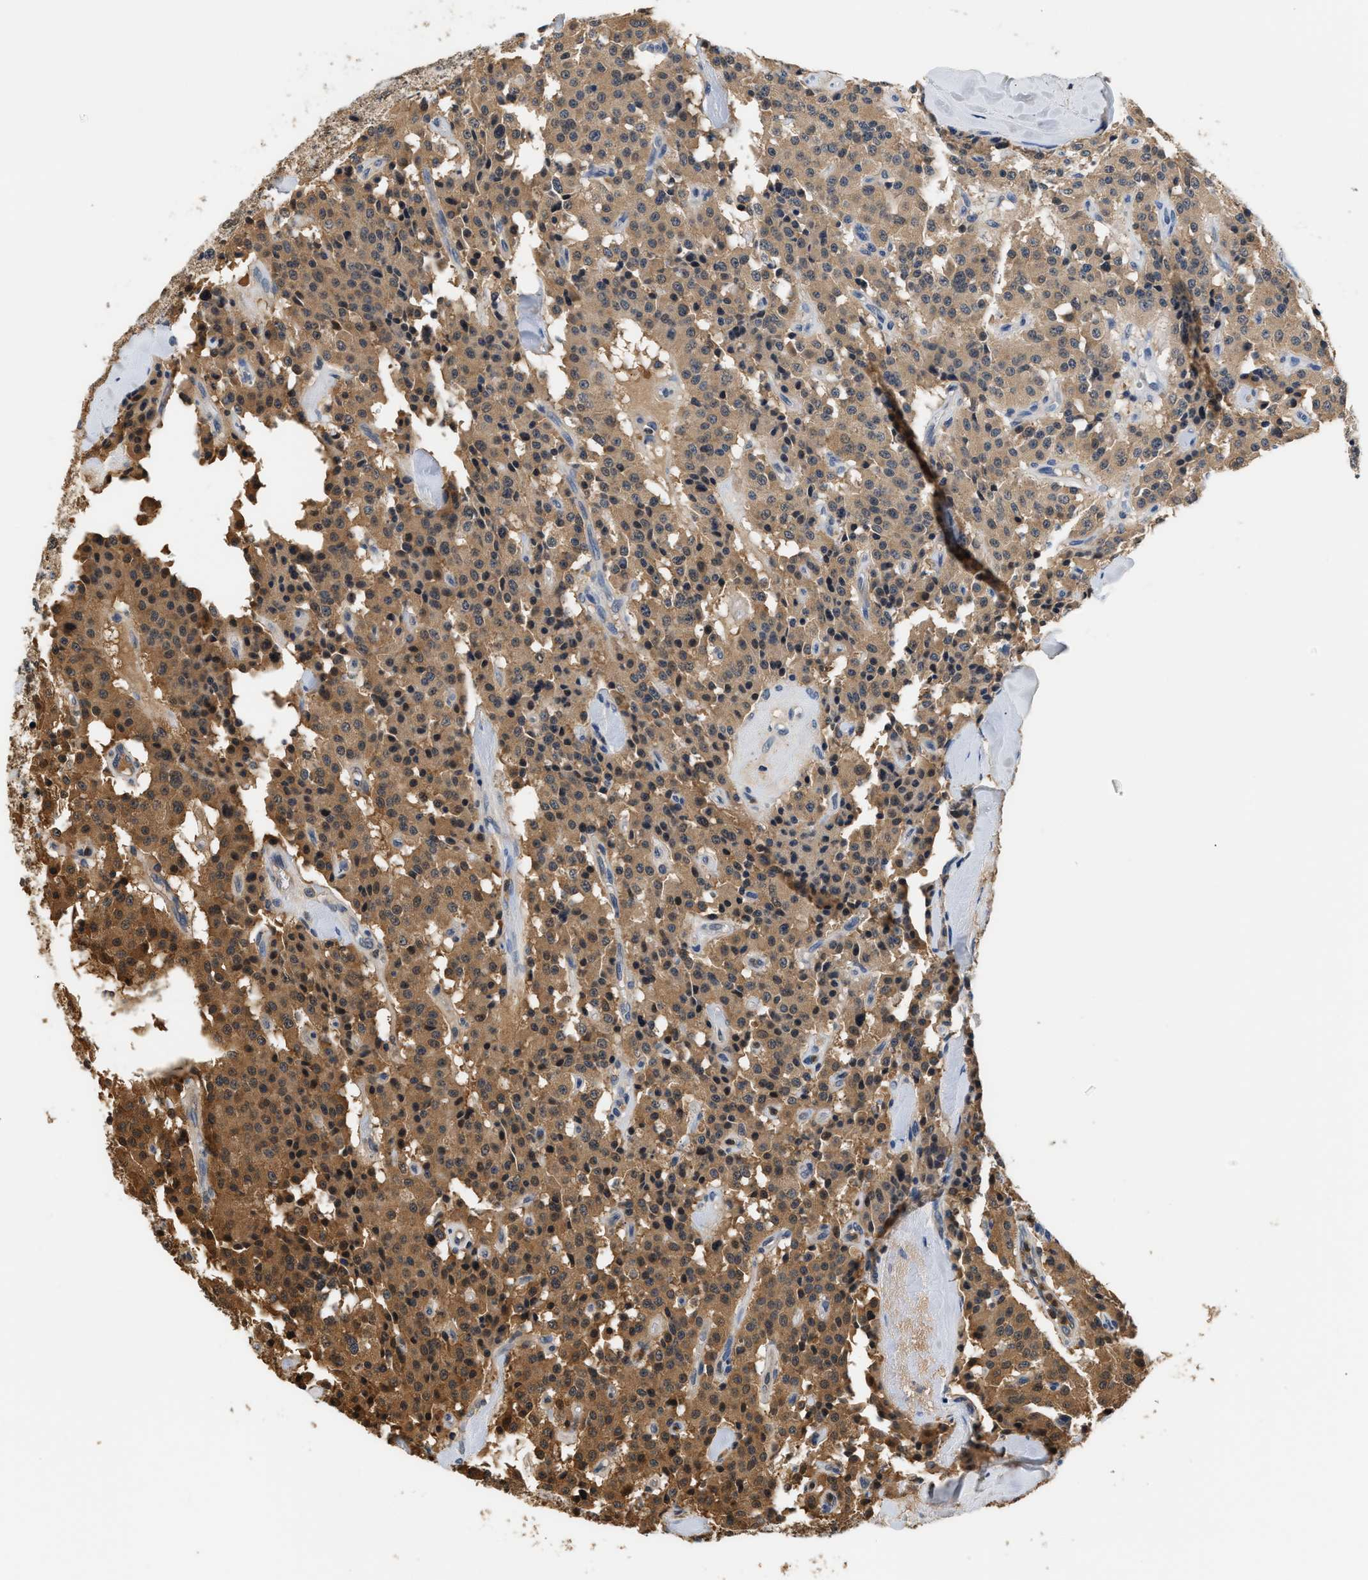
{"staining": {"intensity": "moderate", "quantity": ">75%", "location": "cytoplasmic/membranous"}, "tissue": "carcinoid", "cell_type": "Tumor cells", "image_type": "cancer", "snomed": [{"axis": "morphology", "description": "Carcinoid, malignant, NOS"}, {"axis": "topography", "description": "Lung"}], "caption": "Malignant carcinoid tissue displays moderate cytoplasmic/membranous positivity in about >75% of tumor cells", "gene": "GPI", "patient": {"sex": "male", "age": 30}}